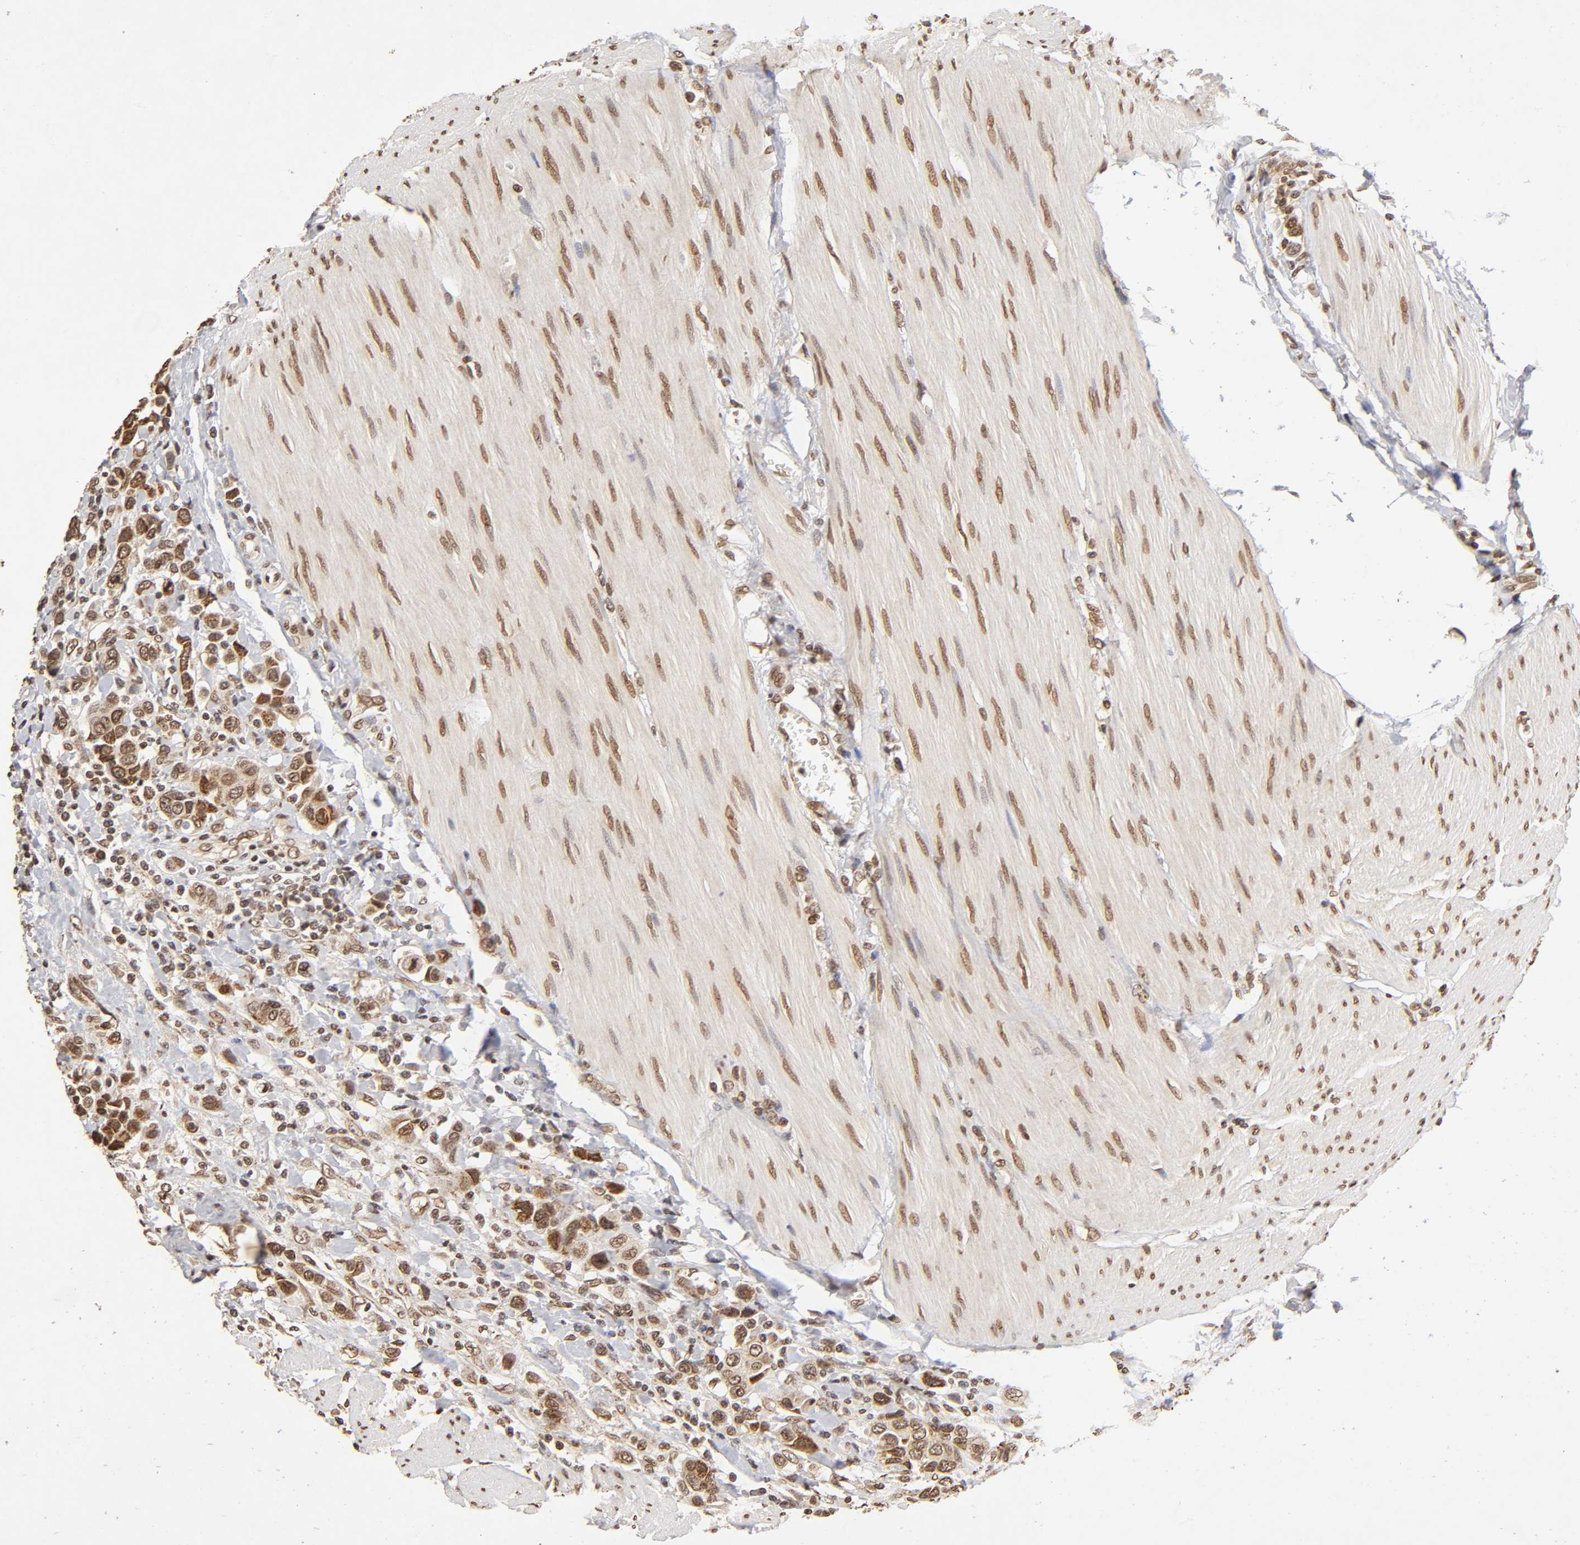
{"staining": {"intensity": "moderate", "quantity": ">75%", "location": "cytoplasmic/membranous,nuclear"}, "tissue": "urothelial cancer", "cell_type": "Tumor cells", "image_type": "cancer", "snomed": [{"axis": "morphology", "description": "Urothelial carcinoma, High grade"}, {"axis": "topography", "description": "Urinary bladder"}], "caption": "Moderate cytoplasmic/membranous and nuclear staining for a protein is identified in approximately >75% of tumor cells of urothelial cancer using immunohistochemistry (IHC).", "gene": "MLLT6", "patient": {"sex": "male", "age": 50}}